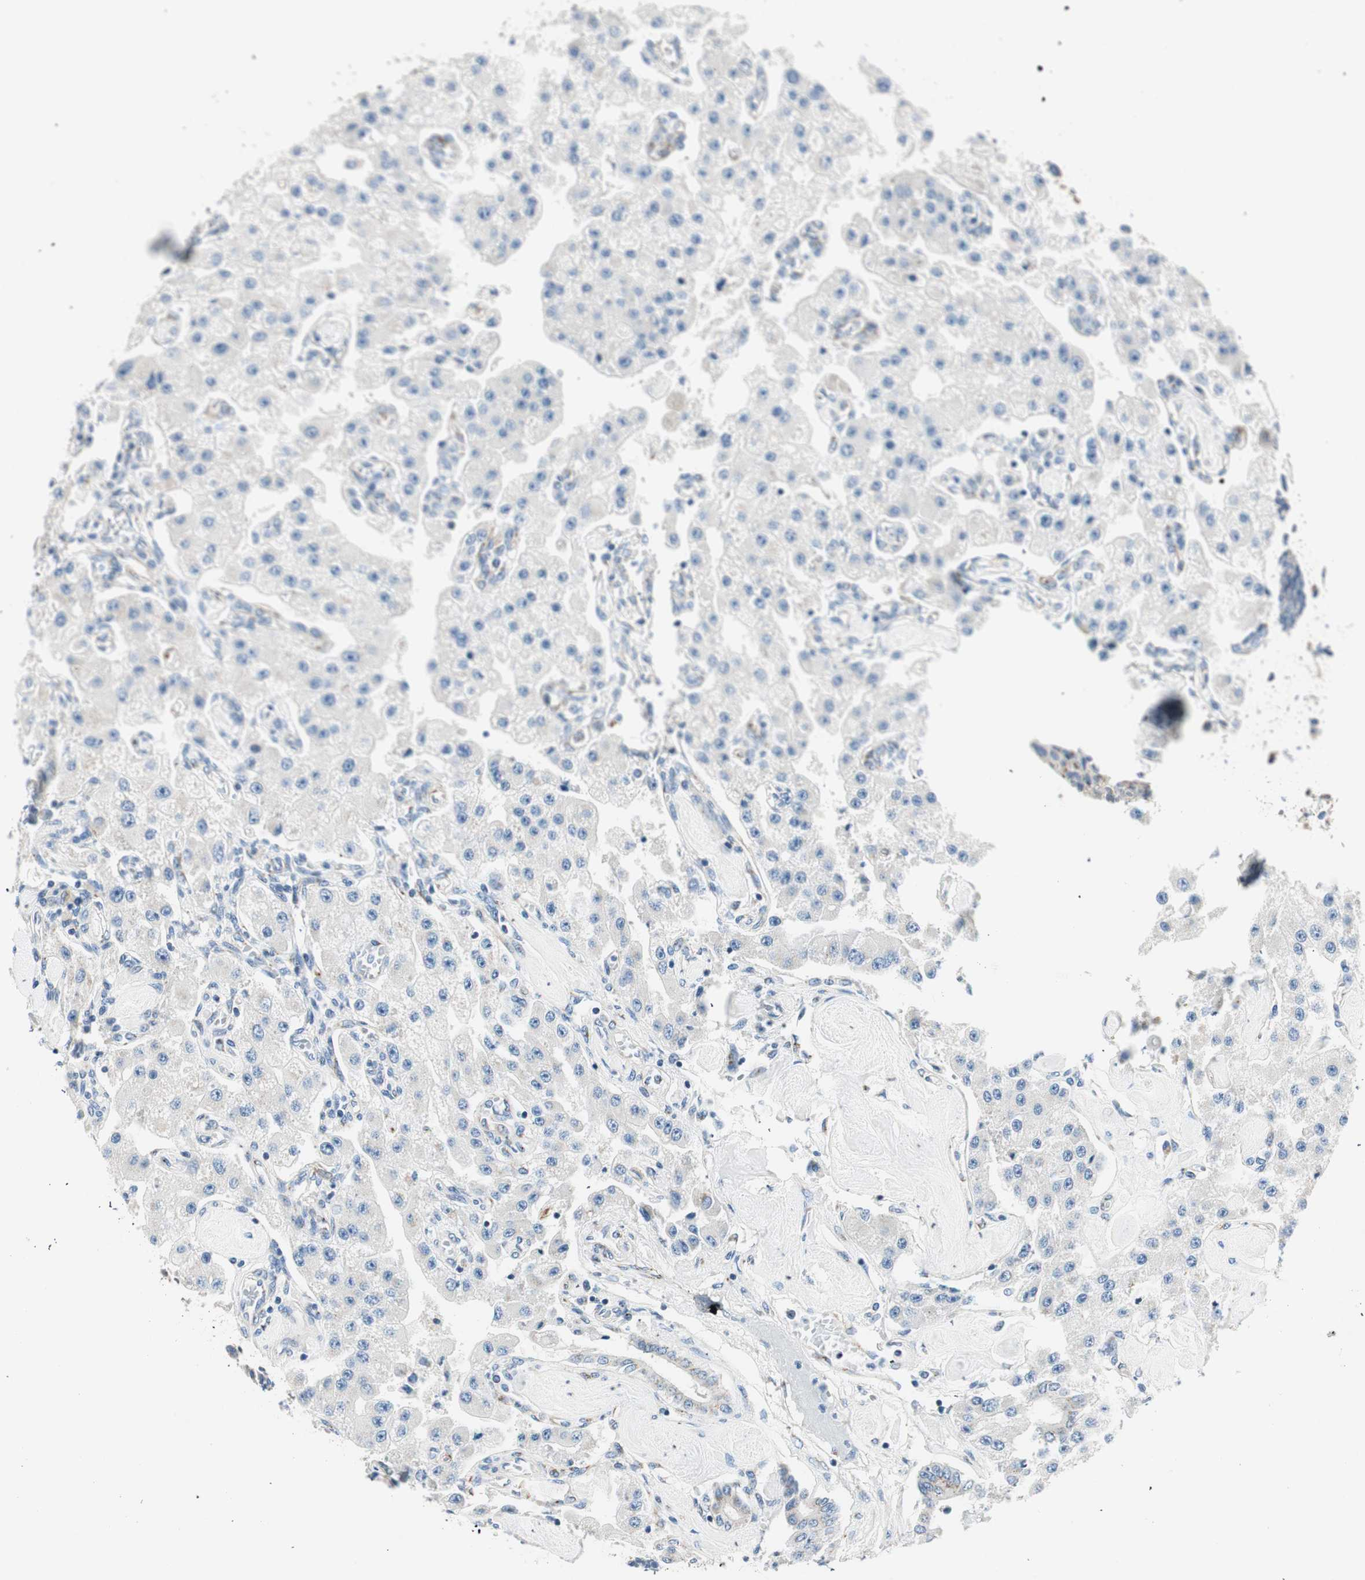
{"staining": {"intensity": "negative", "quantity": "none", "location": "none"}, "tissue": "carcinoid", "cell_type": "Tumor cells", "image_type": "cancer", "snomed": [{"axis": "morphology", "description": "Carcinoid, malignant, NOS"}, {"axis": "topography", "description": "Pancreas"}], "caption": "Tumor cells are negative for protein expression in human carcinoid.", "gene": "TMF1", "patient": {"sex": "male", "age": 41}}